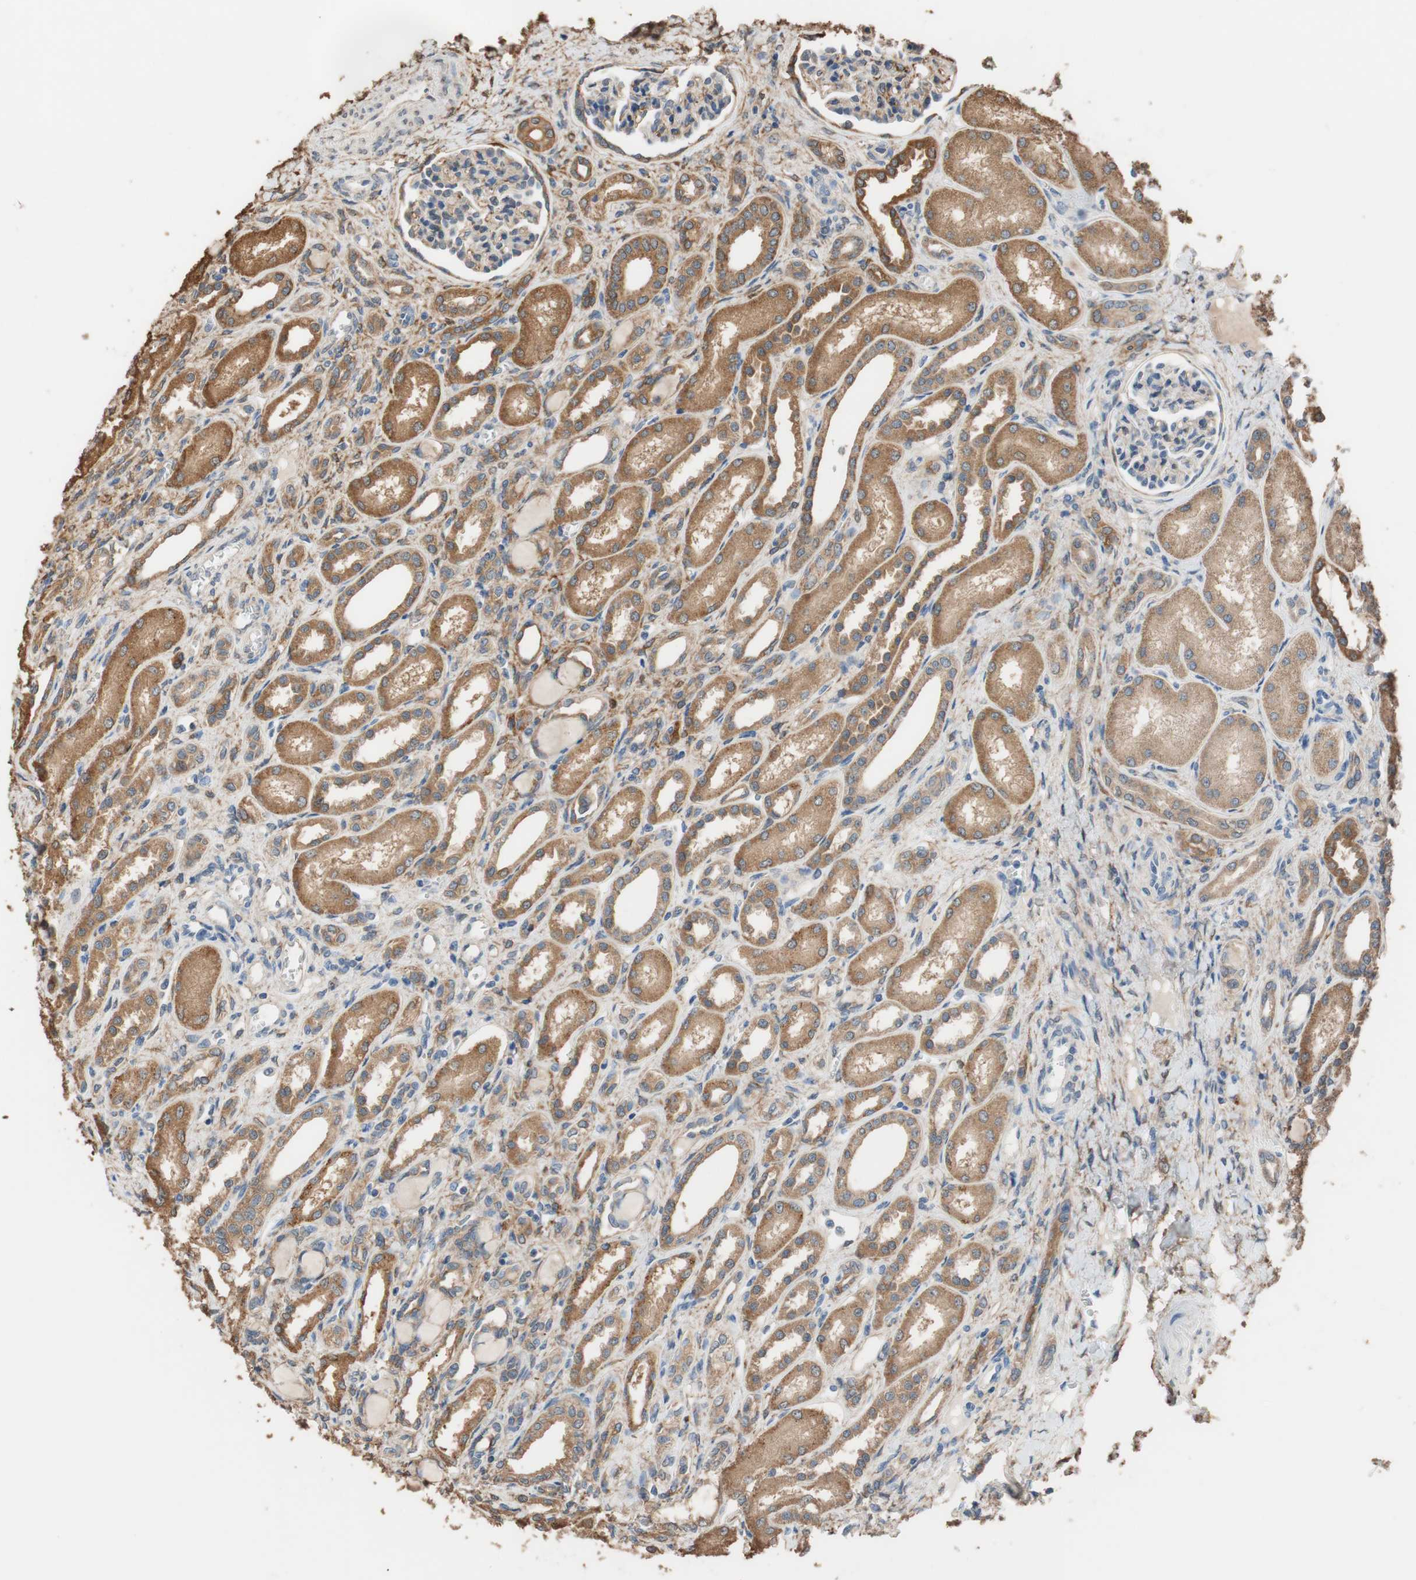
{"staining": {"intensity": "moderate", "quantity": ">75%", "location": "cytoplasmic/membranous"}, "tissue": "kidney", "cell_type": "Cells in glomeruli", "image_type": "normal", "snomed": [{"axis": "morphology", "description": "Normal tissue, NOS"}, {"axis": "topography", "description": "Kidney"}], "caption": "Immunohistochemical staining of normal kidney exhibits medium levels of moderate cytoplasmic/membranous staining in about >75% of cells in glomeruli. Nuclei are stained in blue.", "gene": "ALDH1A2", "patient": {"sex": "male", "age": 7}}